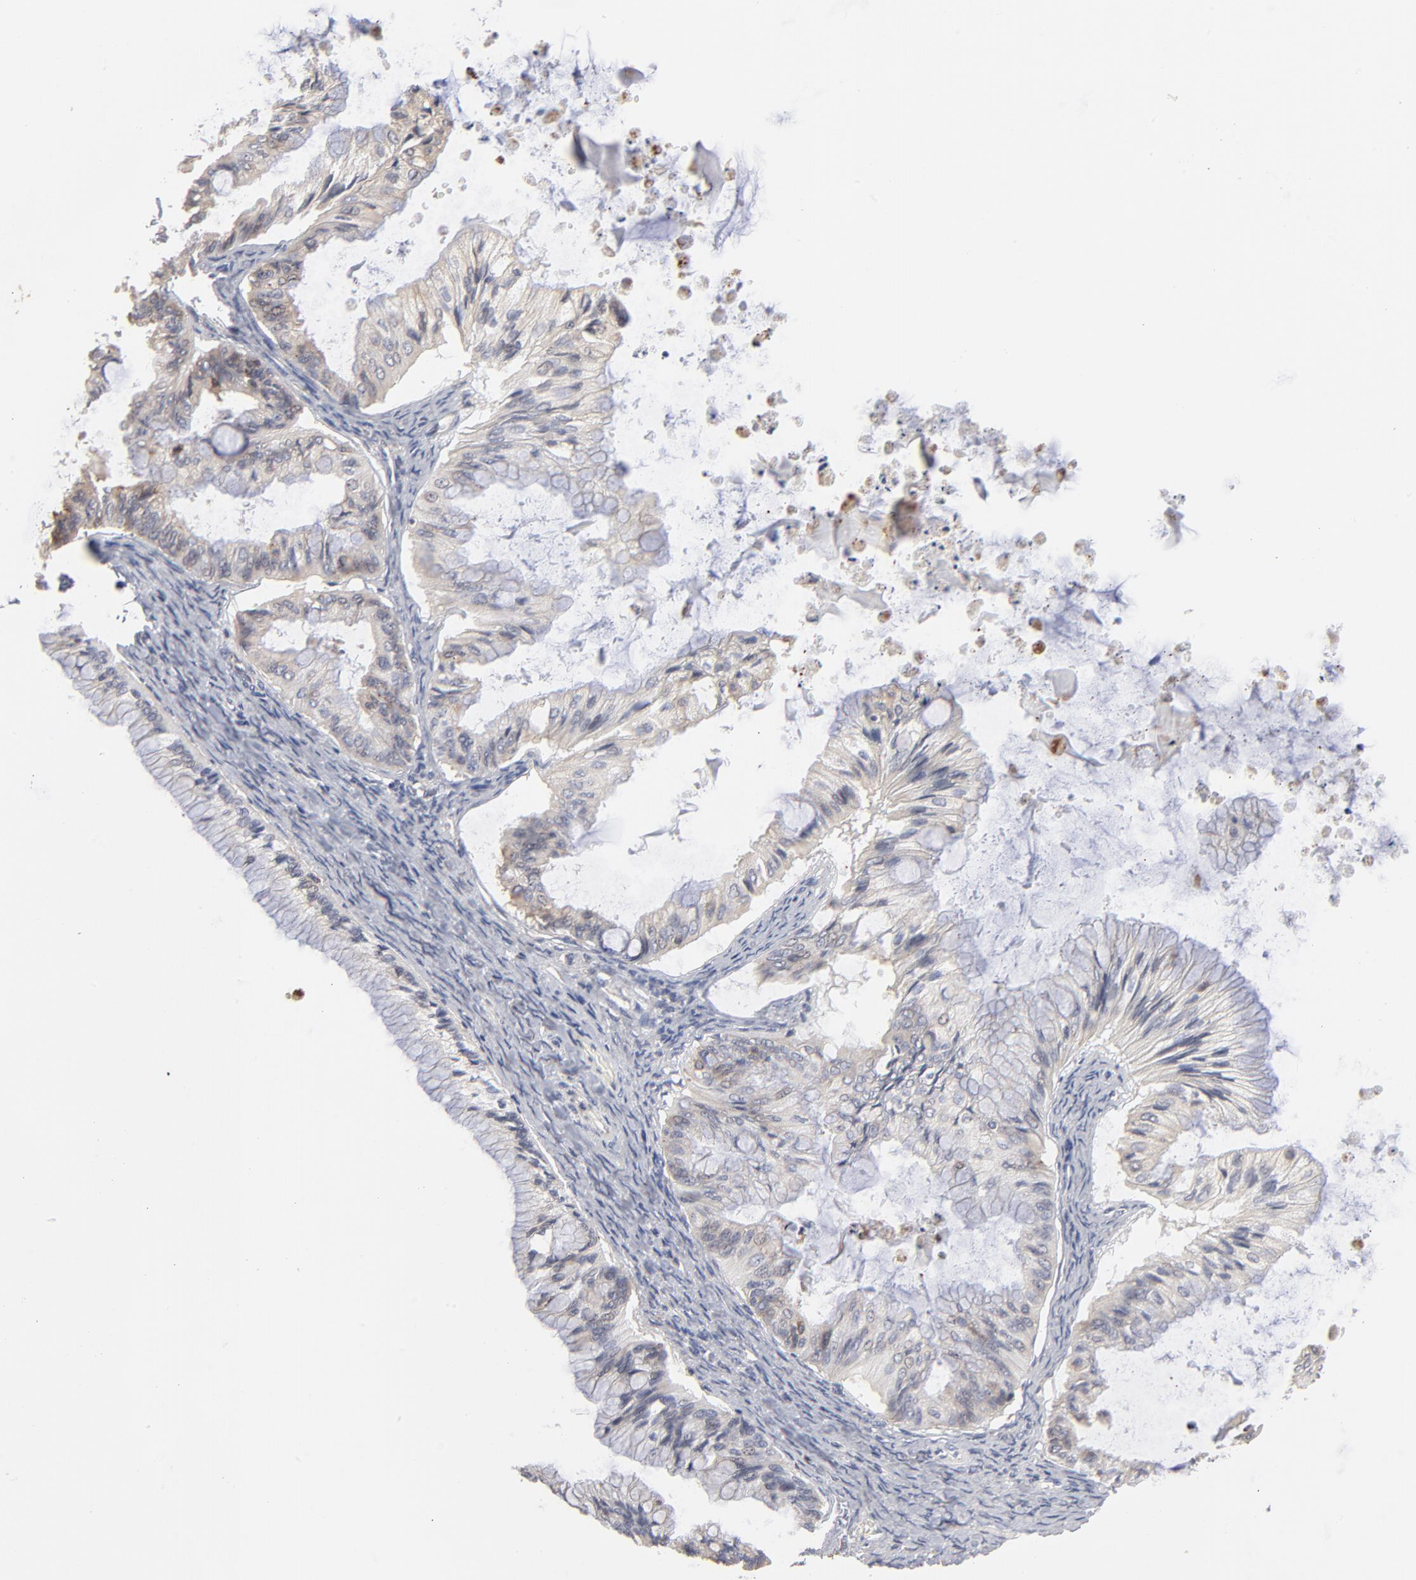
{"staining": {"intensity": "weak", "quantity": "<25%", "location": "cytoplasmic/membranous"}, "tissue": "ovarian cancer", "cell_type": "Tumor cells", "image_type": "cancer", "snomed": [{"axis": "morphology", "description": "Cystadenocarcinoma, mucinous, NOS"}, {"axis": "topography", "description": "Ovary"}], "caption": "This is a micrograph of immunohistochemistry (IHC) staining of ovarian mucinous cystadenocarcinoma, which shows no positivity in tumor cells.", "gene": "RNF213", "patient": {"sex": "female", "age": 57}}